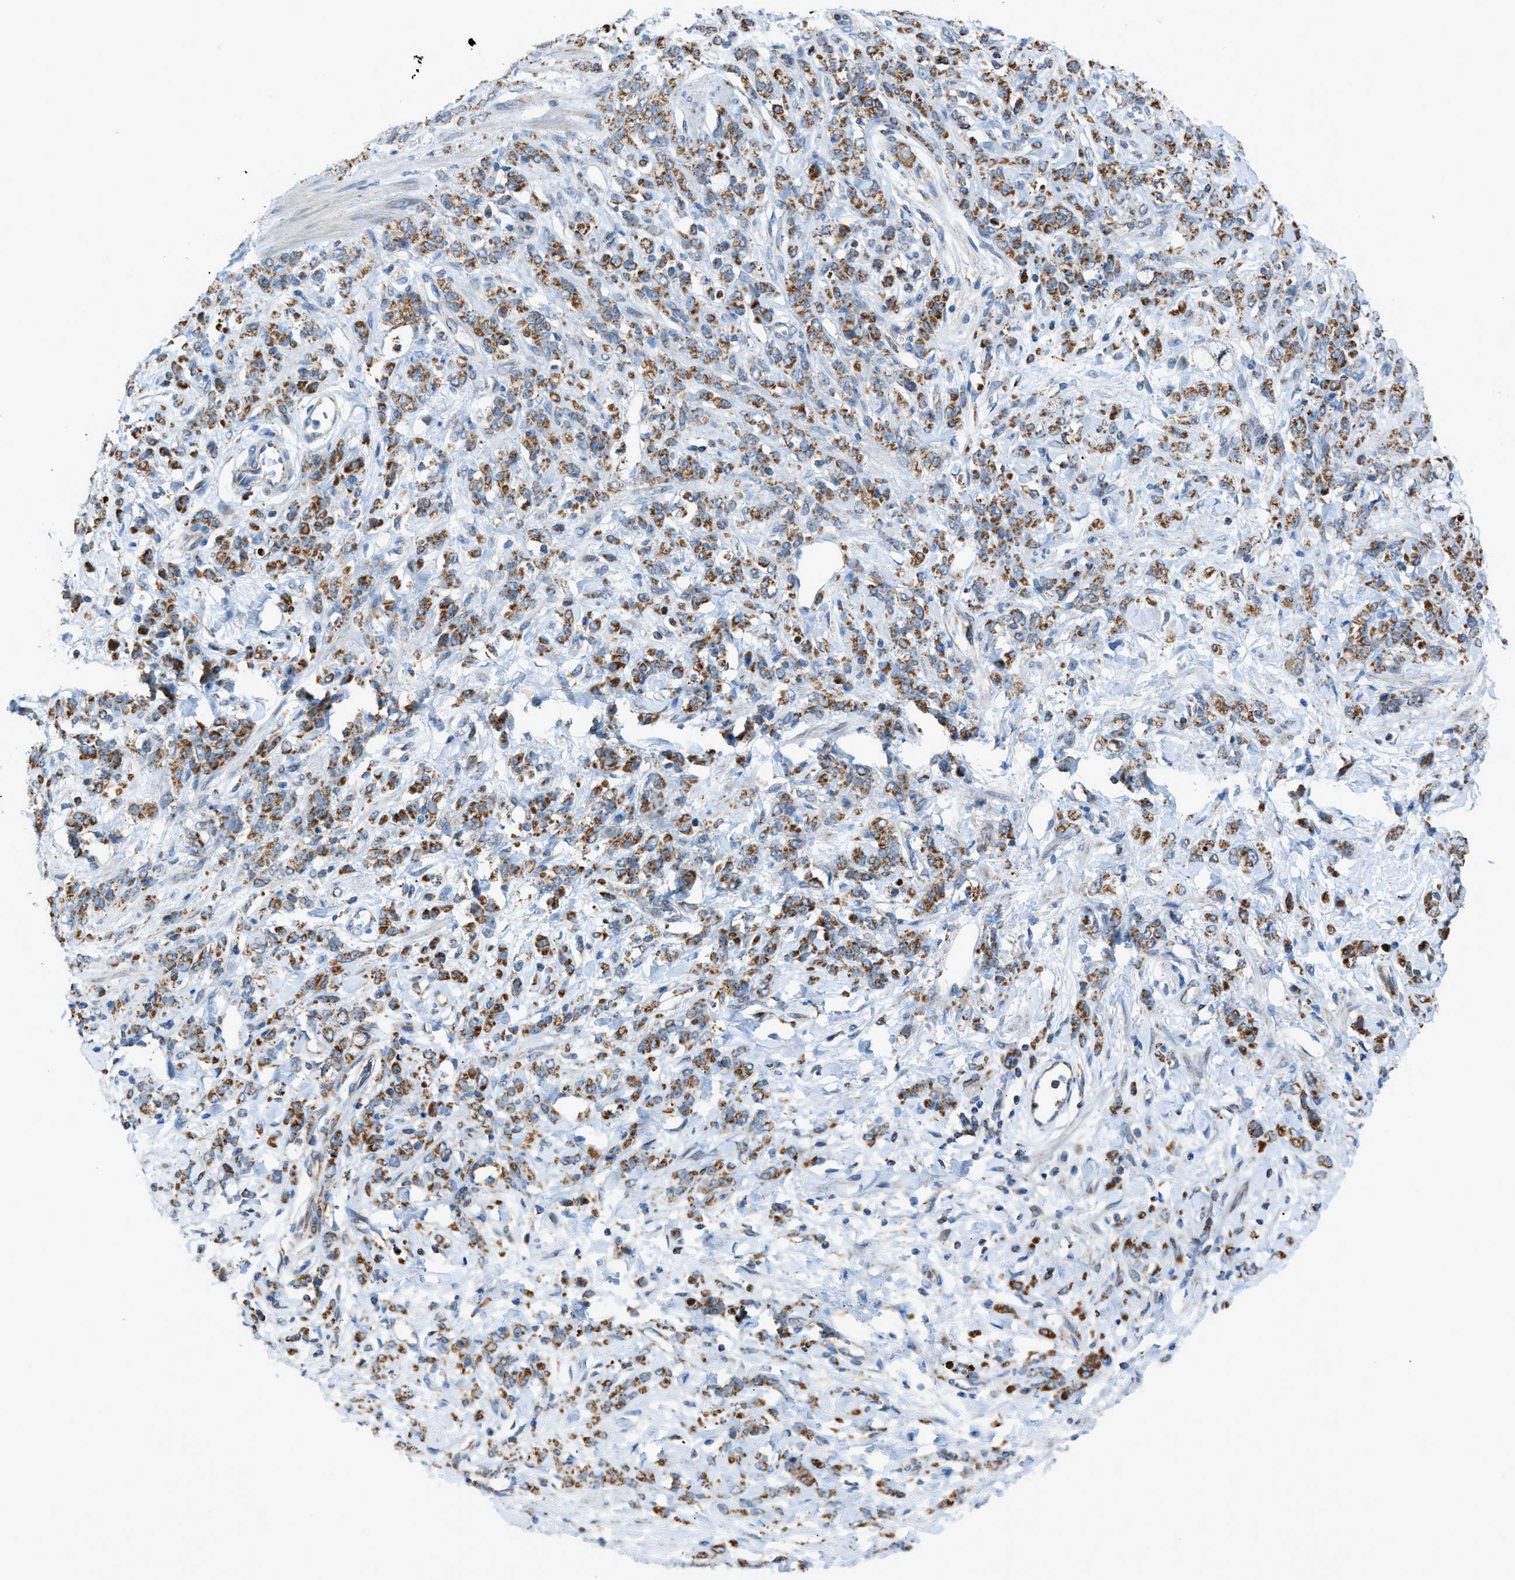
{"staining": {"intensity": "moderate", "quantity": ">75%", "location": "cytoplasmic/membranous"}, "tissue": "stomach cancer", "cell_type": "Tumor cells", "image_type": "cancer", "snomed": [{"axis": "morphology", "description": "Normal tissue, NOS"}, {"axis": "morphology", "description": "Adenocarcinoma, NOS"}, {"axis": "topography", "description": "Stomach"}], "caption": "Adenocarcinoma (stomach) tissue shows moderate cytoplasmic/membranous expression in about >75% of tumor cells, visualized by immunohistochemistry.", "gene": "SRM", "patient": {"sex": "male", "age": 82}}